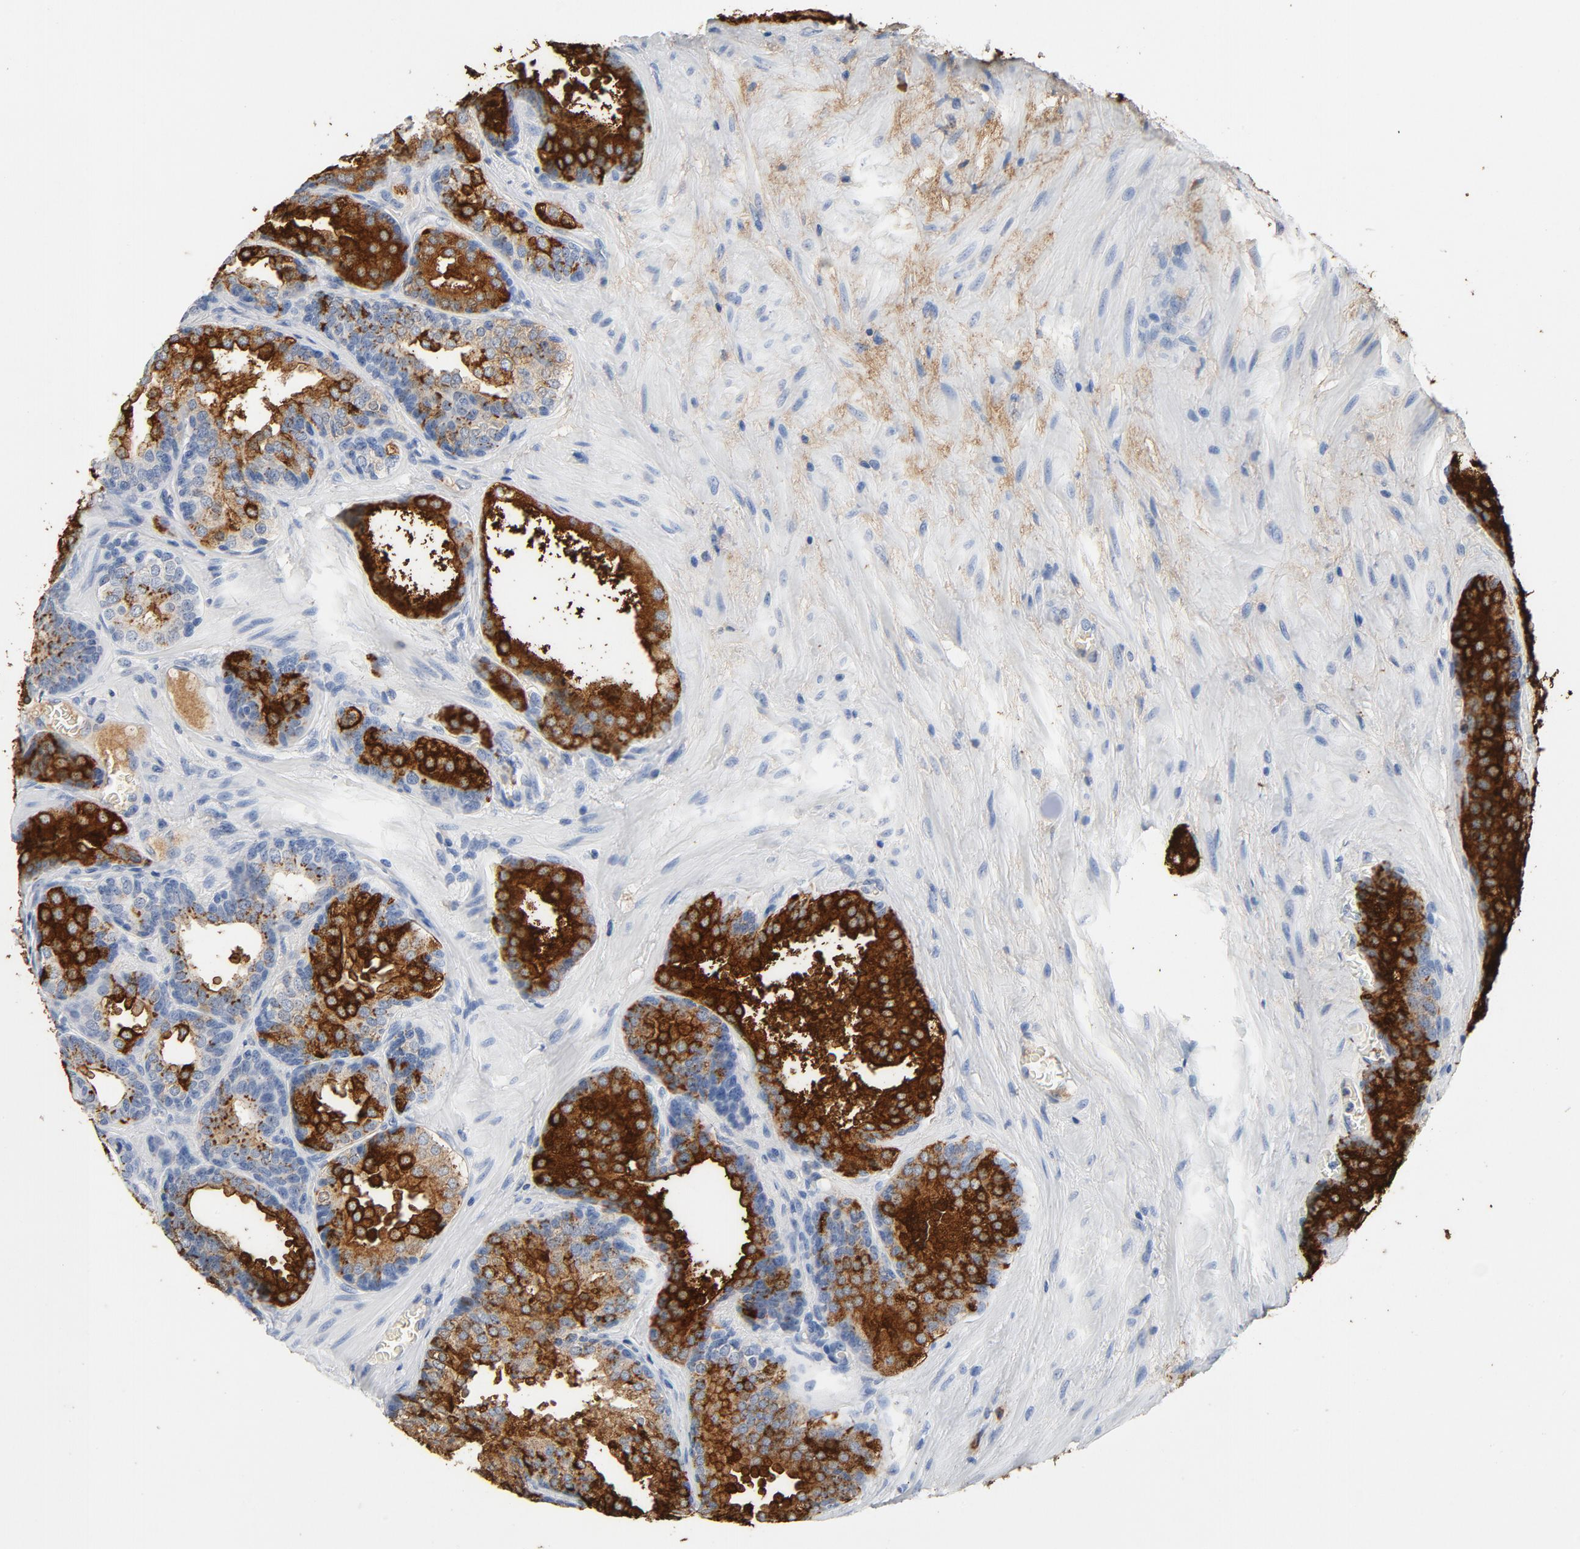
{"staining": {"intensity": "strong", "quantity": "25%-75%", "location": "cytoplasmic/membranous"}, "tissue": "prostate cancer", "cell_type": "Tumor cells", "image_type": "cancer", "snomed": [{"axis": "morphology", "description": "Adenocarcinoma, High grade"}, {"axis": "topography", "description": "Prostate"}], "caption": "DAB (3,3'-diaminobenzidine) immunohistochemical staining of human prostate cancer (high-grade adenocarcinoma) shows strong cytoplasmic/membranous protein expression in about 25%-75% of tumor cells.", "gene": "PTPRB", "patient": {"sex": "male", "age": 70}}